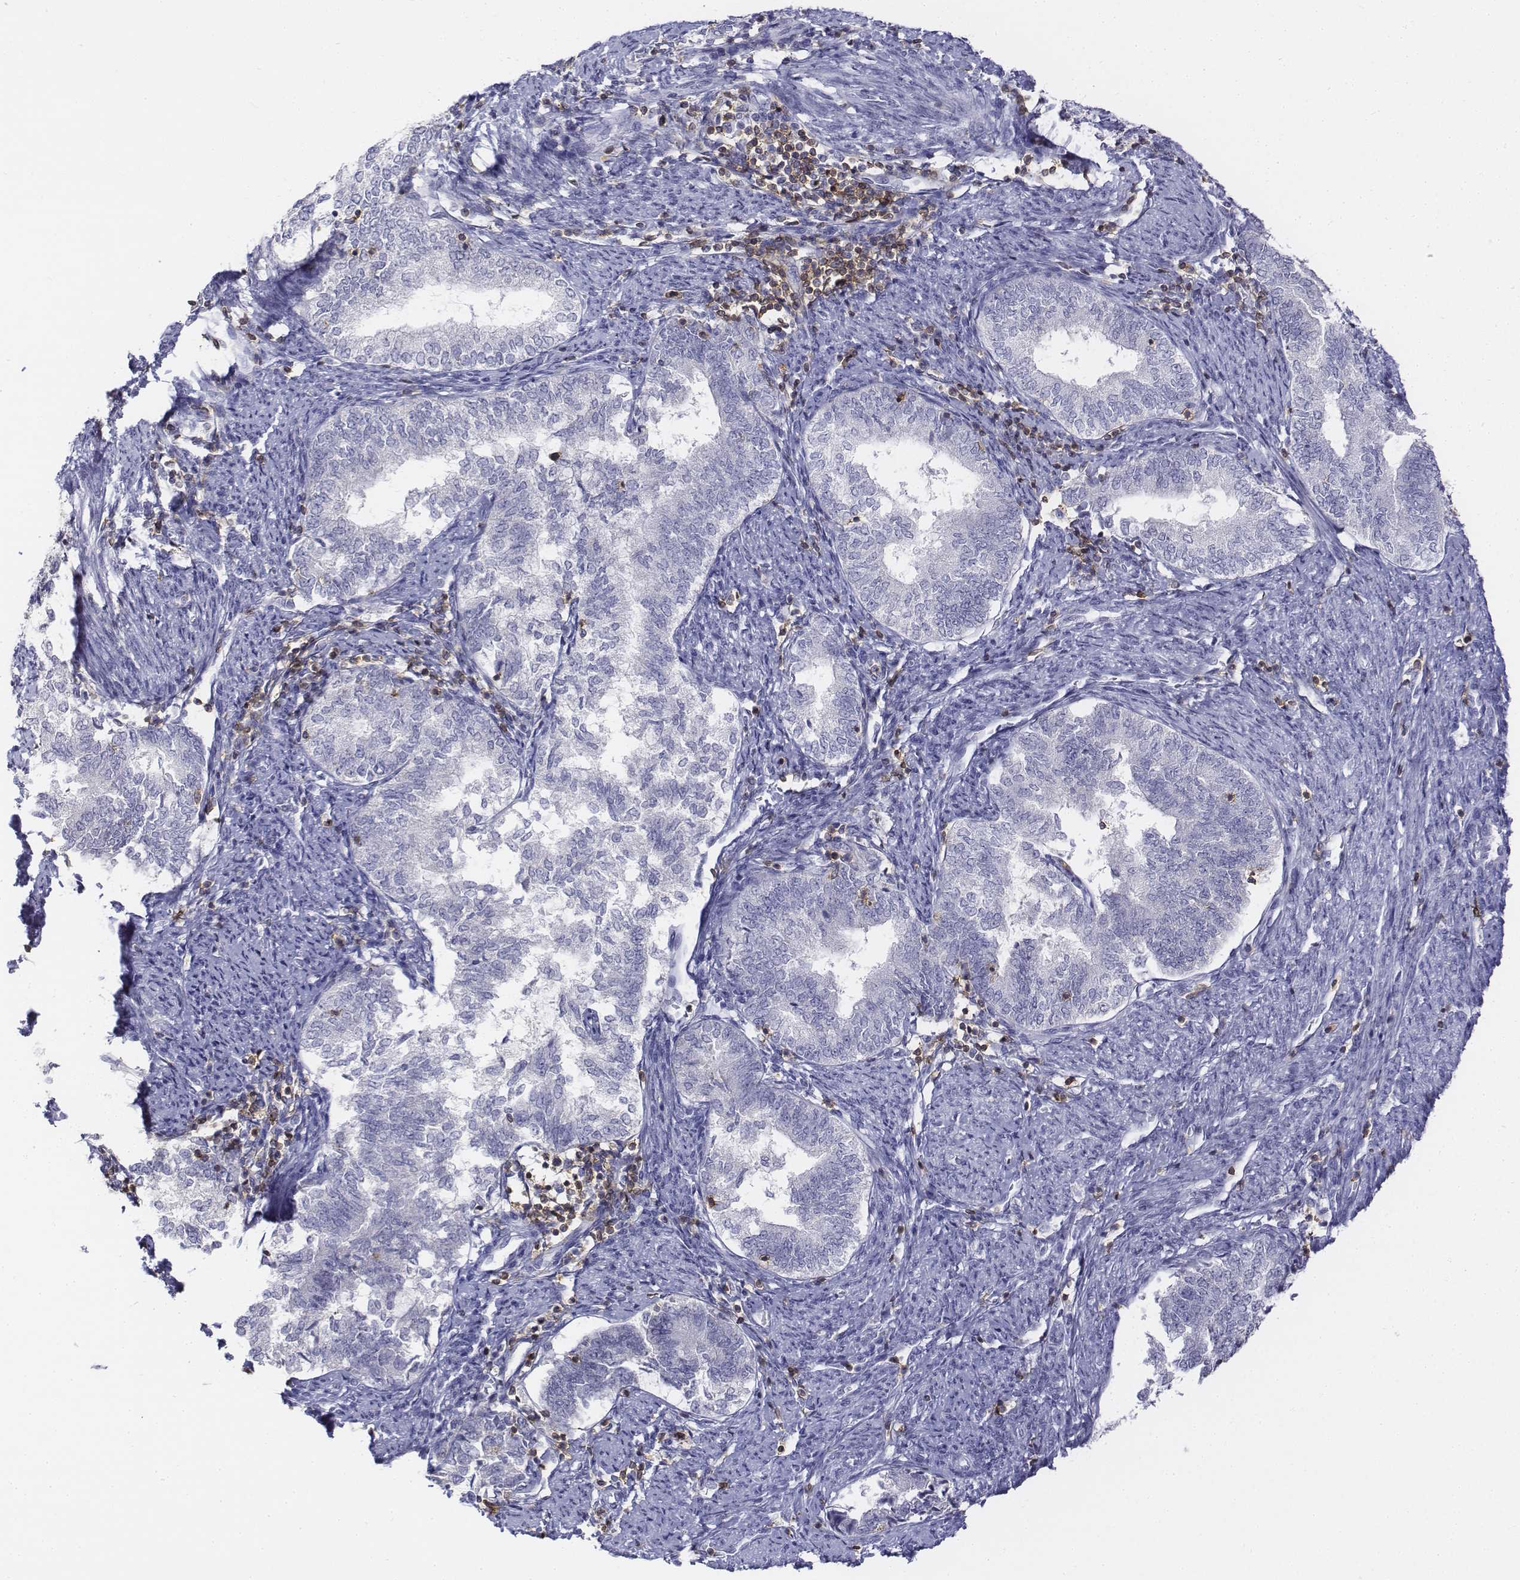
{"staining": {"intensity": "negative", "quantity": "none", "location": "none"}, "tissue": "endometrial cancer", "cell_type": "Tumor cells", "image_type": "cancer", "snomed": [{"axis": "morphology", "description": "Adenocarcinoma, NOS"}, {"axis": "topography", "description": "Endometrium"}], "caption": "Tumor cells show no significant protein staining in endometrial cancer.", "gene": "CD3E", "patient": {"sex": "female", "age": 65}}